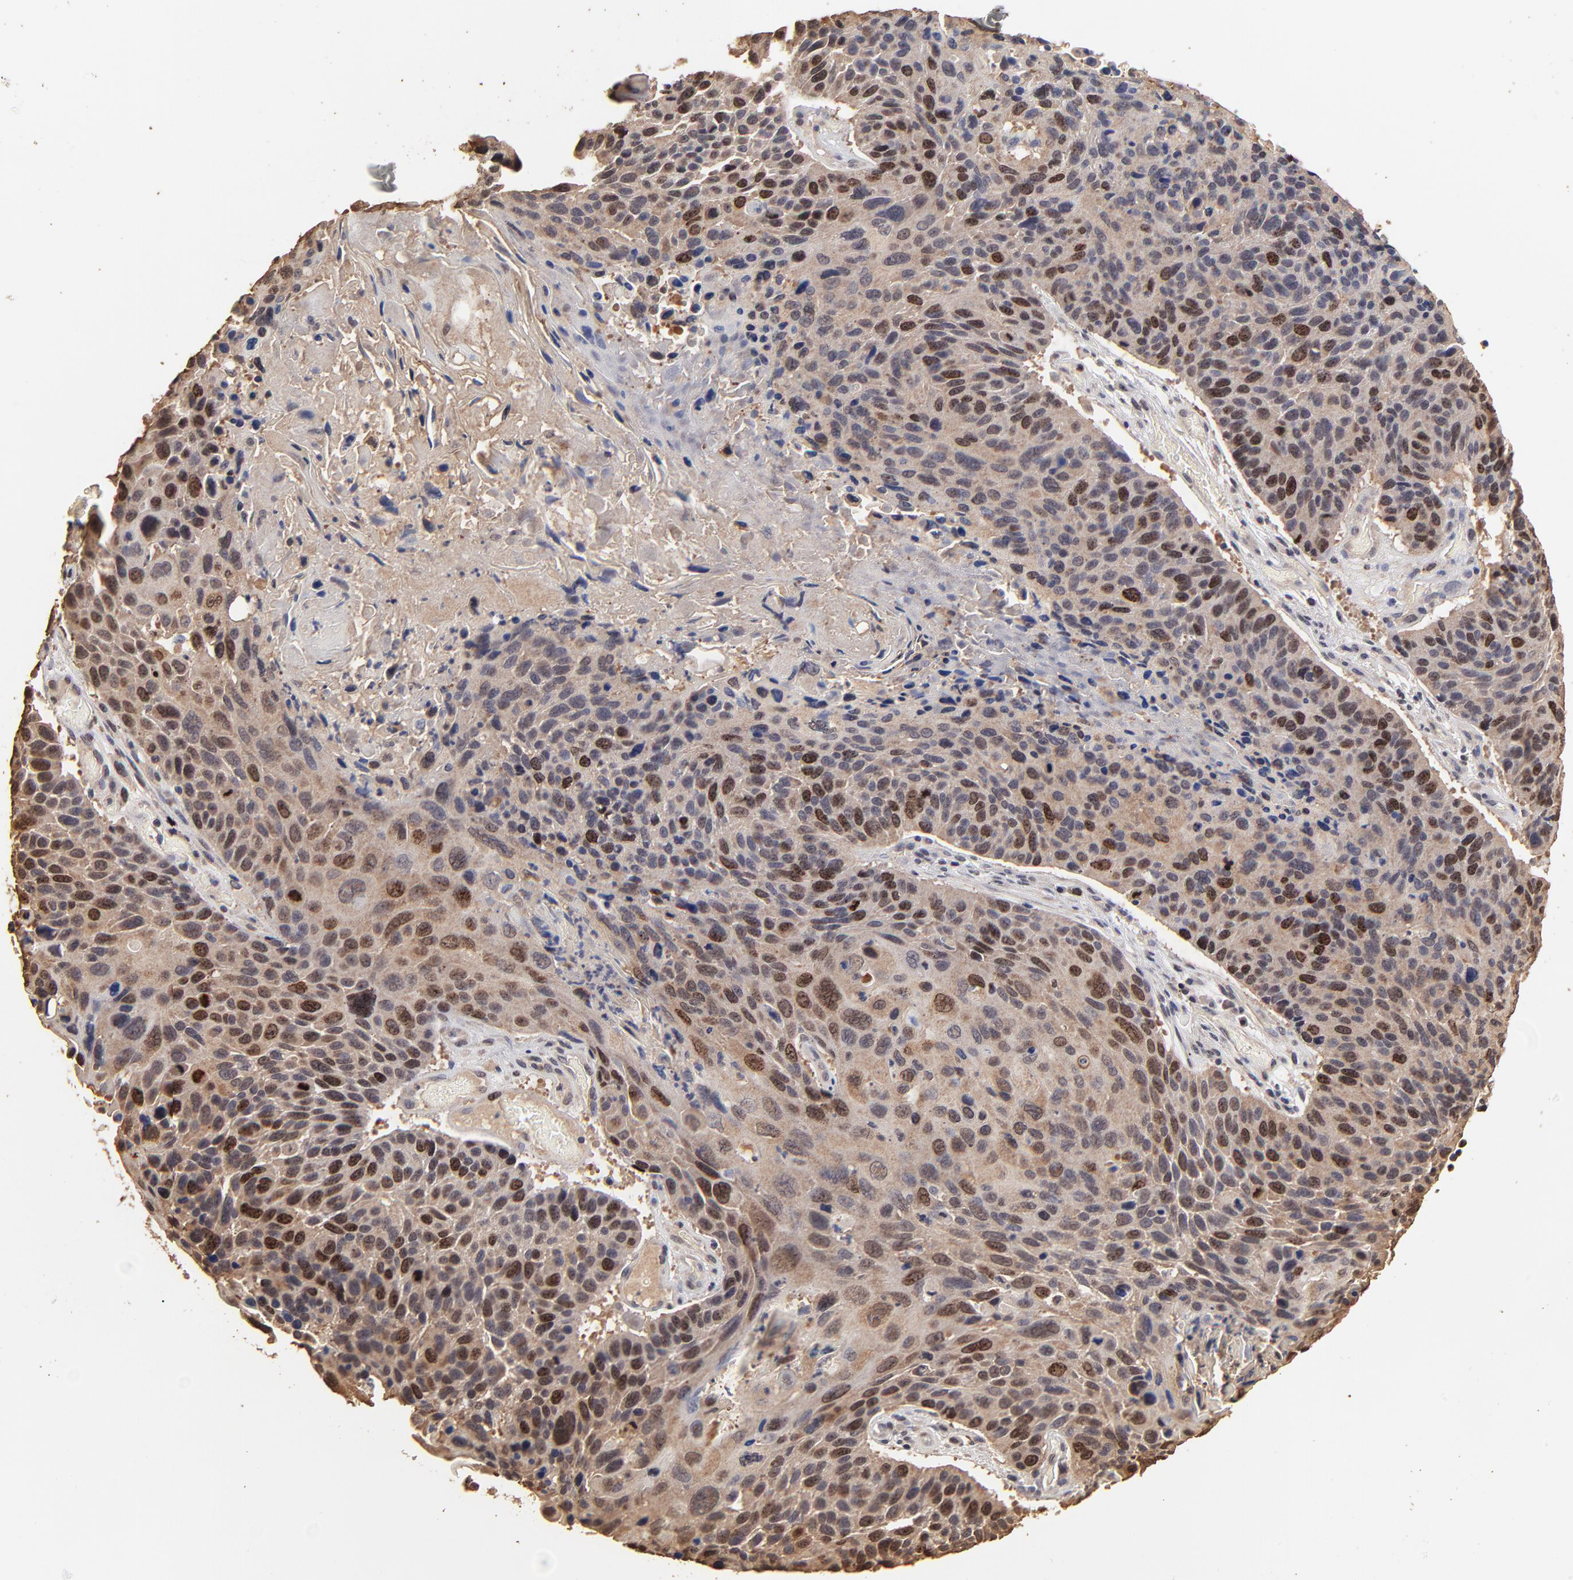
{"staining": {"intensity": "moderate", "quantity": "25%-75%", "location": "nuclear"}, "tissue": "lung cancer", "cell_type": "Tumor cells", "image_type": "cancer", "snomed": [{"axis": "morphology", "description": "Squamous cell carcinoma, NOS"}, {"axis": "topography", "description": "Lung"}], "caption": "Immunohistochemistry photomicrograph of neoplastic tissue: lung cancer stained using IHC shows medium levels of moderate protein expression localized specifically in the nuclear of tumor cells, appearing as a nuclear brown color.", "gene": "BIRC5", "patient": {"sex": "male", "age": 68}}